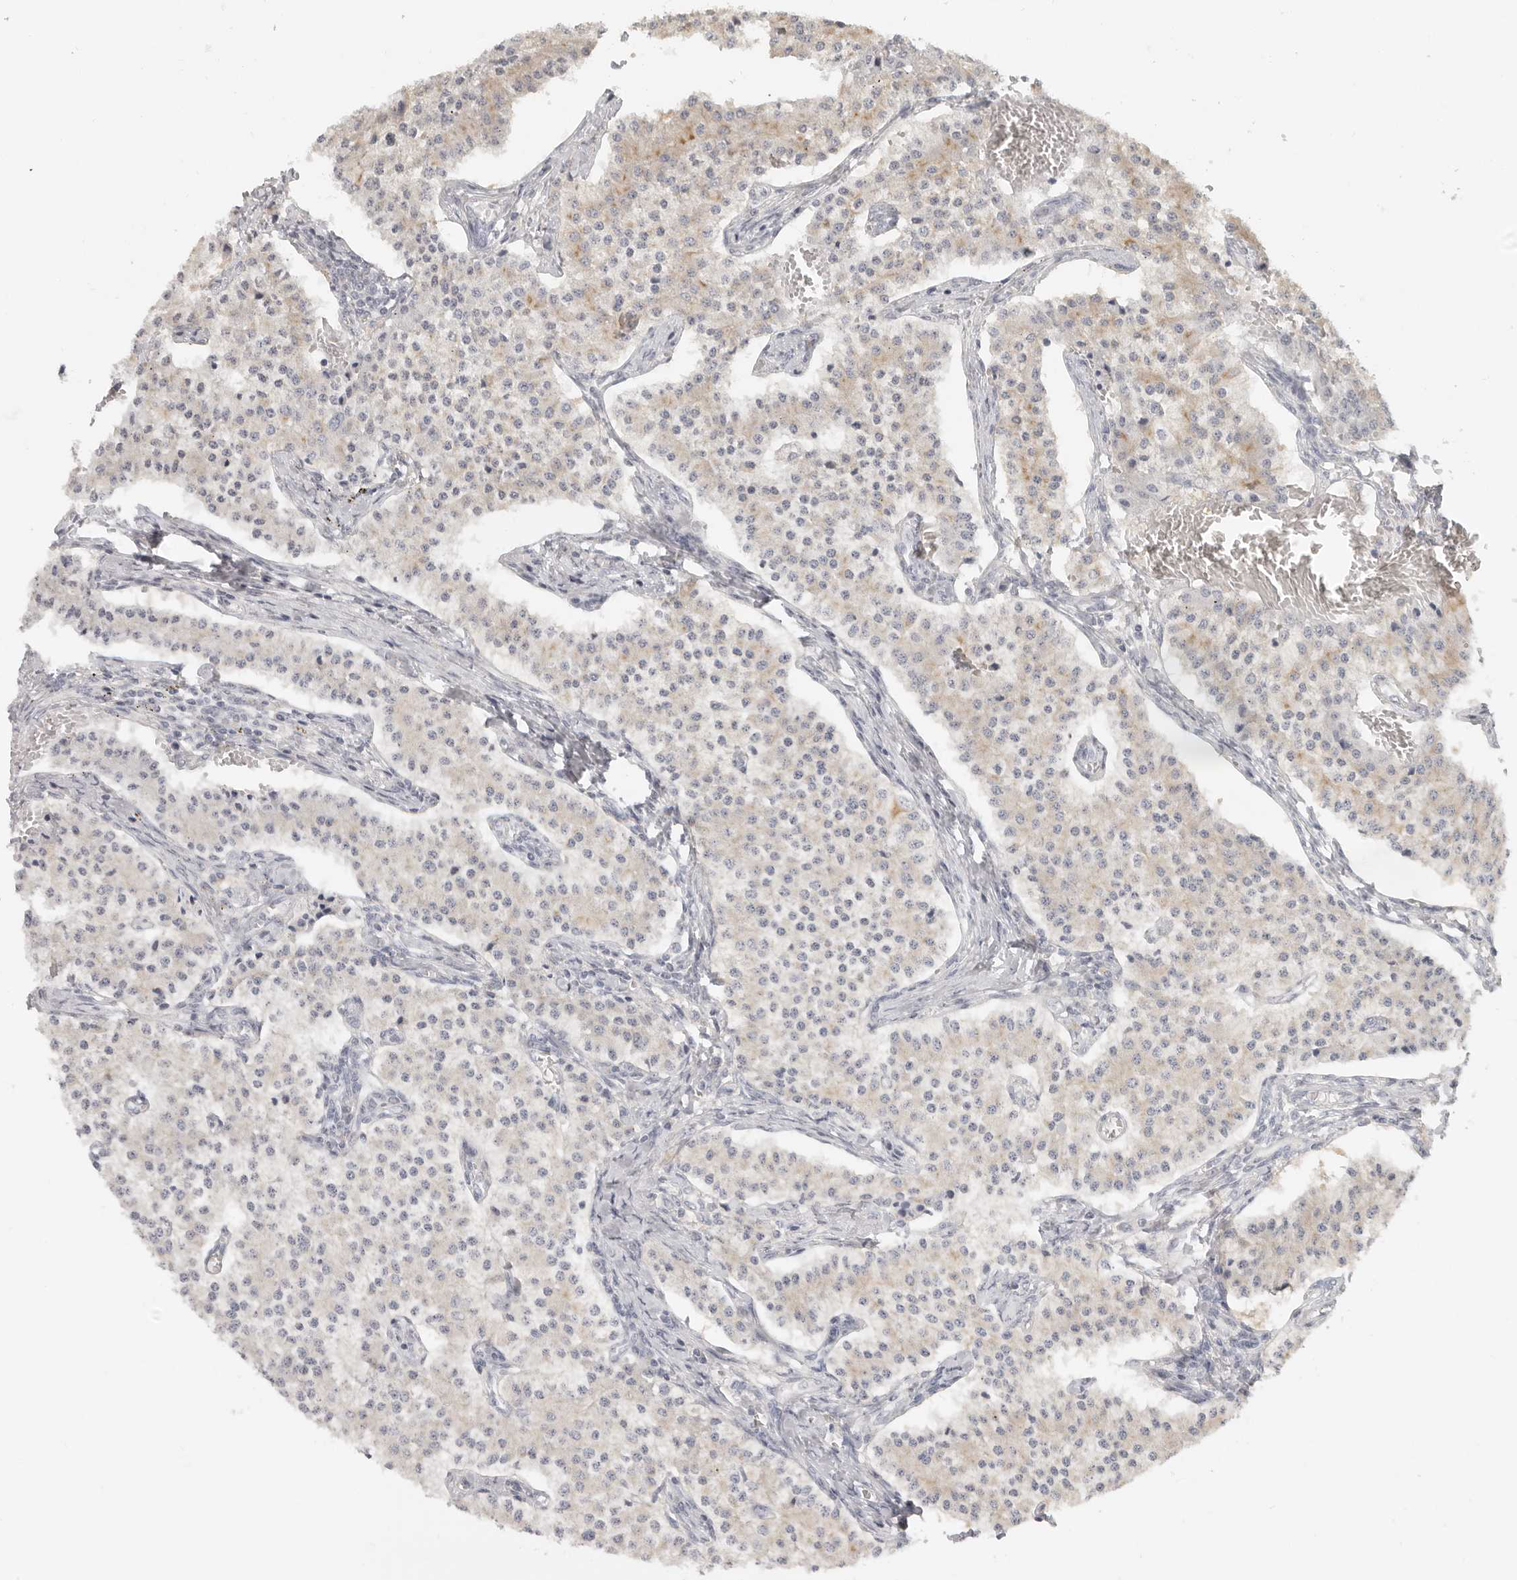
{"staining": {"intensity": "weak", "quantity": "25%-75%", "location": "cytoplasmic/membranous"}, "tissue": "carcinoid", "cell_type": "Tumor cells", "image_type": "cancer", "snomed": [{"axis": "morphology", "description": "Carcinoid, malignant, NOS"}, {"axis": "topography", "description": "Colon"}], "caption": "Immunohistochemical staining of human carcinoid (malignant) reveals low levels of weak cytoplasmic/membranous protein expression in approximately 25%-75% of tumor cells.", "gene": "AHDC1", "patient": {"sex": "female", "age": 52}}